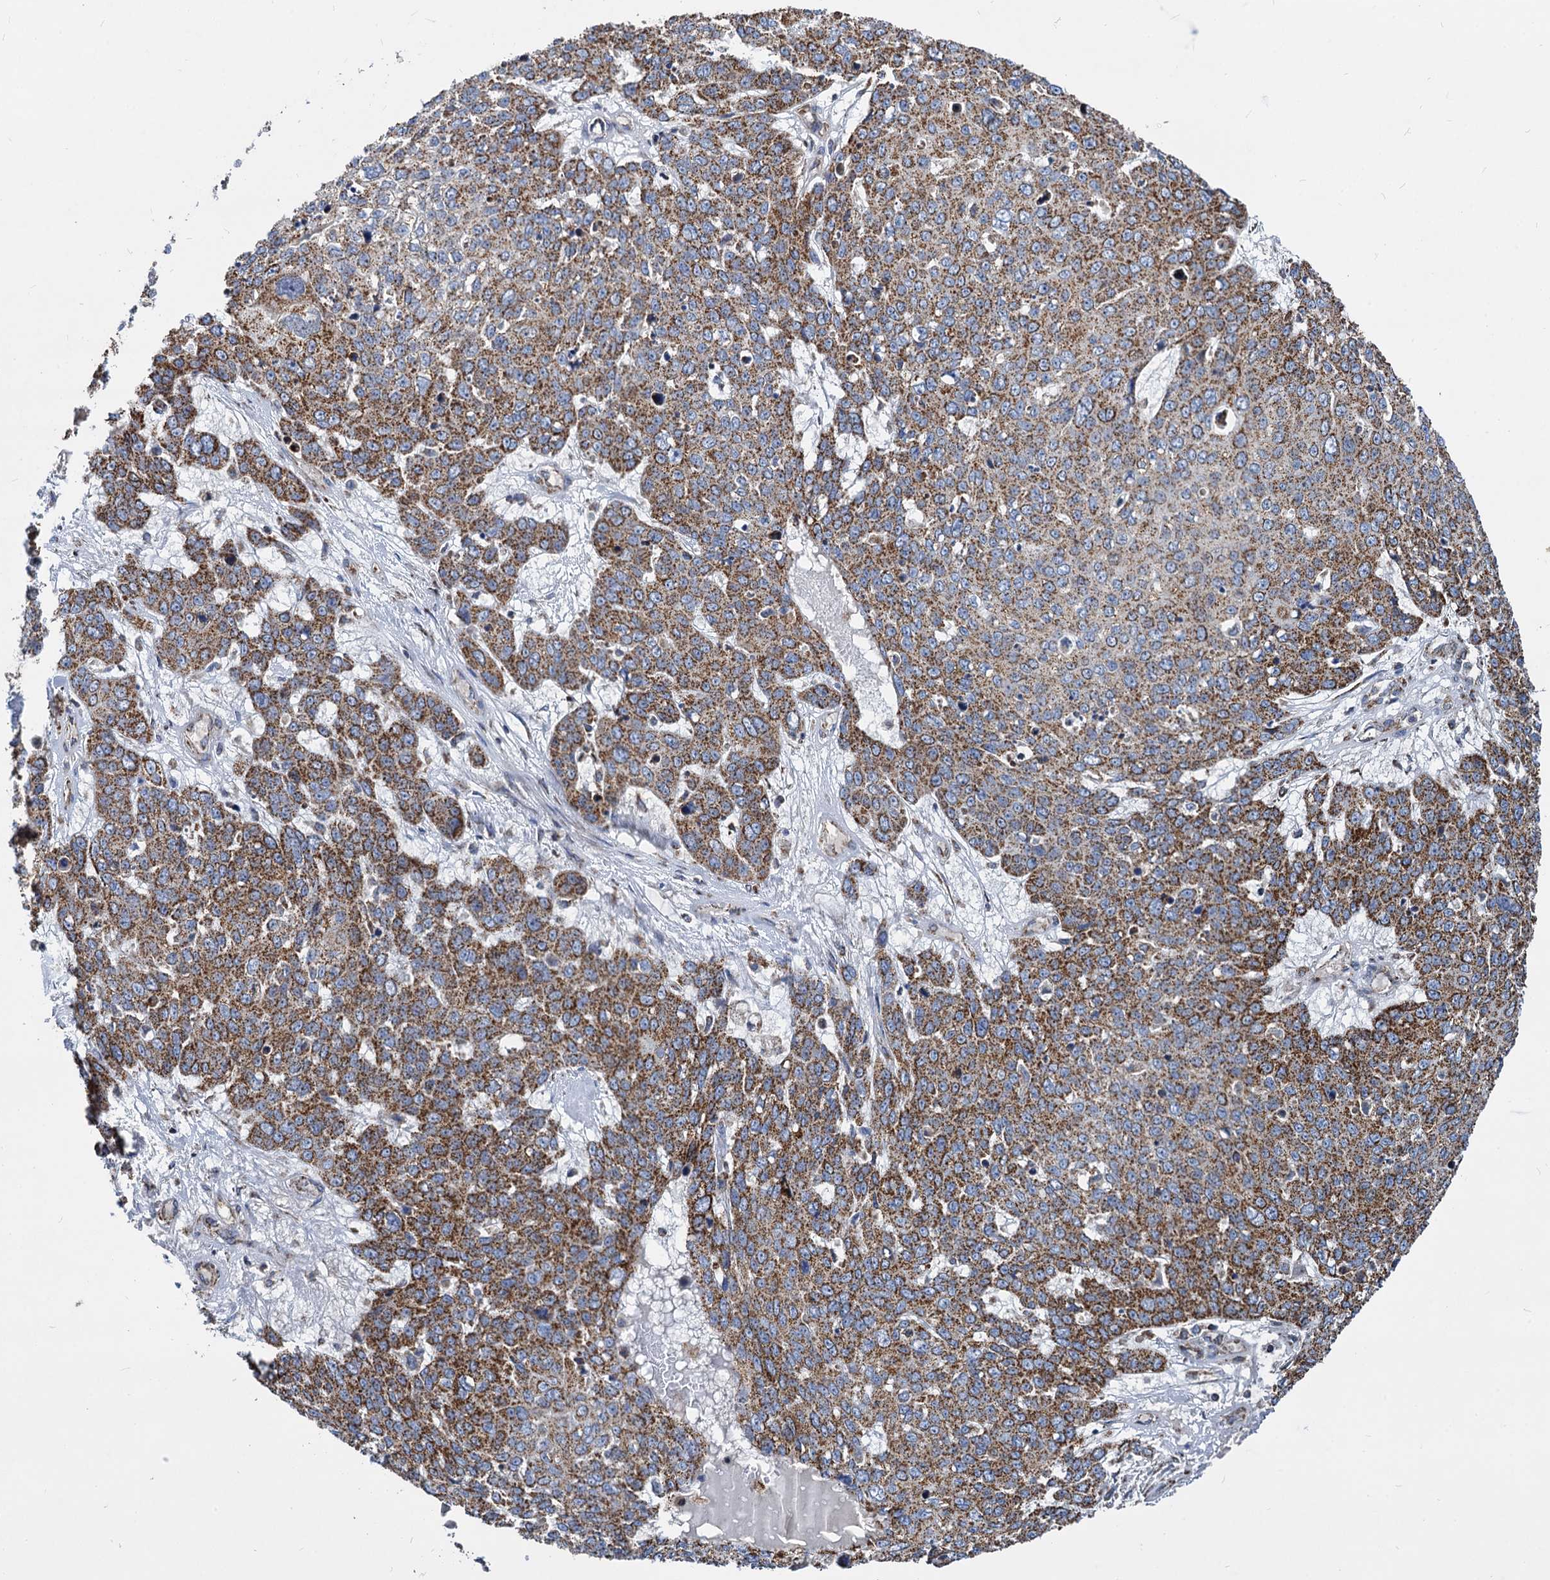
{"staining": {"intensity": "moderate", "quantity": ">75%", "location": "cytoplasmic/membranous"}, "tissue": "skin cancer", "cell_type": "Tumor cells", "image_type": "cancer", "snomed": [{"axis": "morphology", "description": "Squamous cell carcinoma, NOS"}, {"axis": "topography", "description": "Skin"}], "caption": "Immunohistochemistry (IHC) image of human skin squamous cell carcinoma stained for a protein (brown), which displays medium levels of moderate cytoplasmic/membranous positivity in about >75% of tumor cells.", "gene": "TIMM10", "patient": {"sex": "male", "age": 71}}